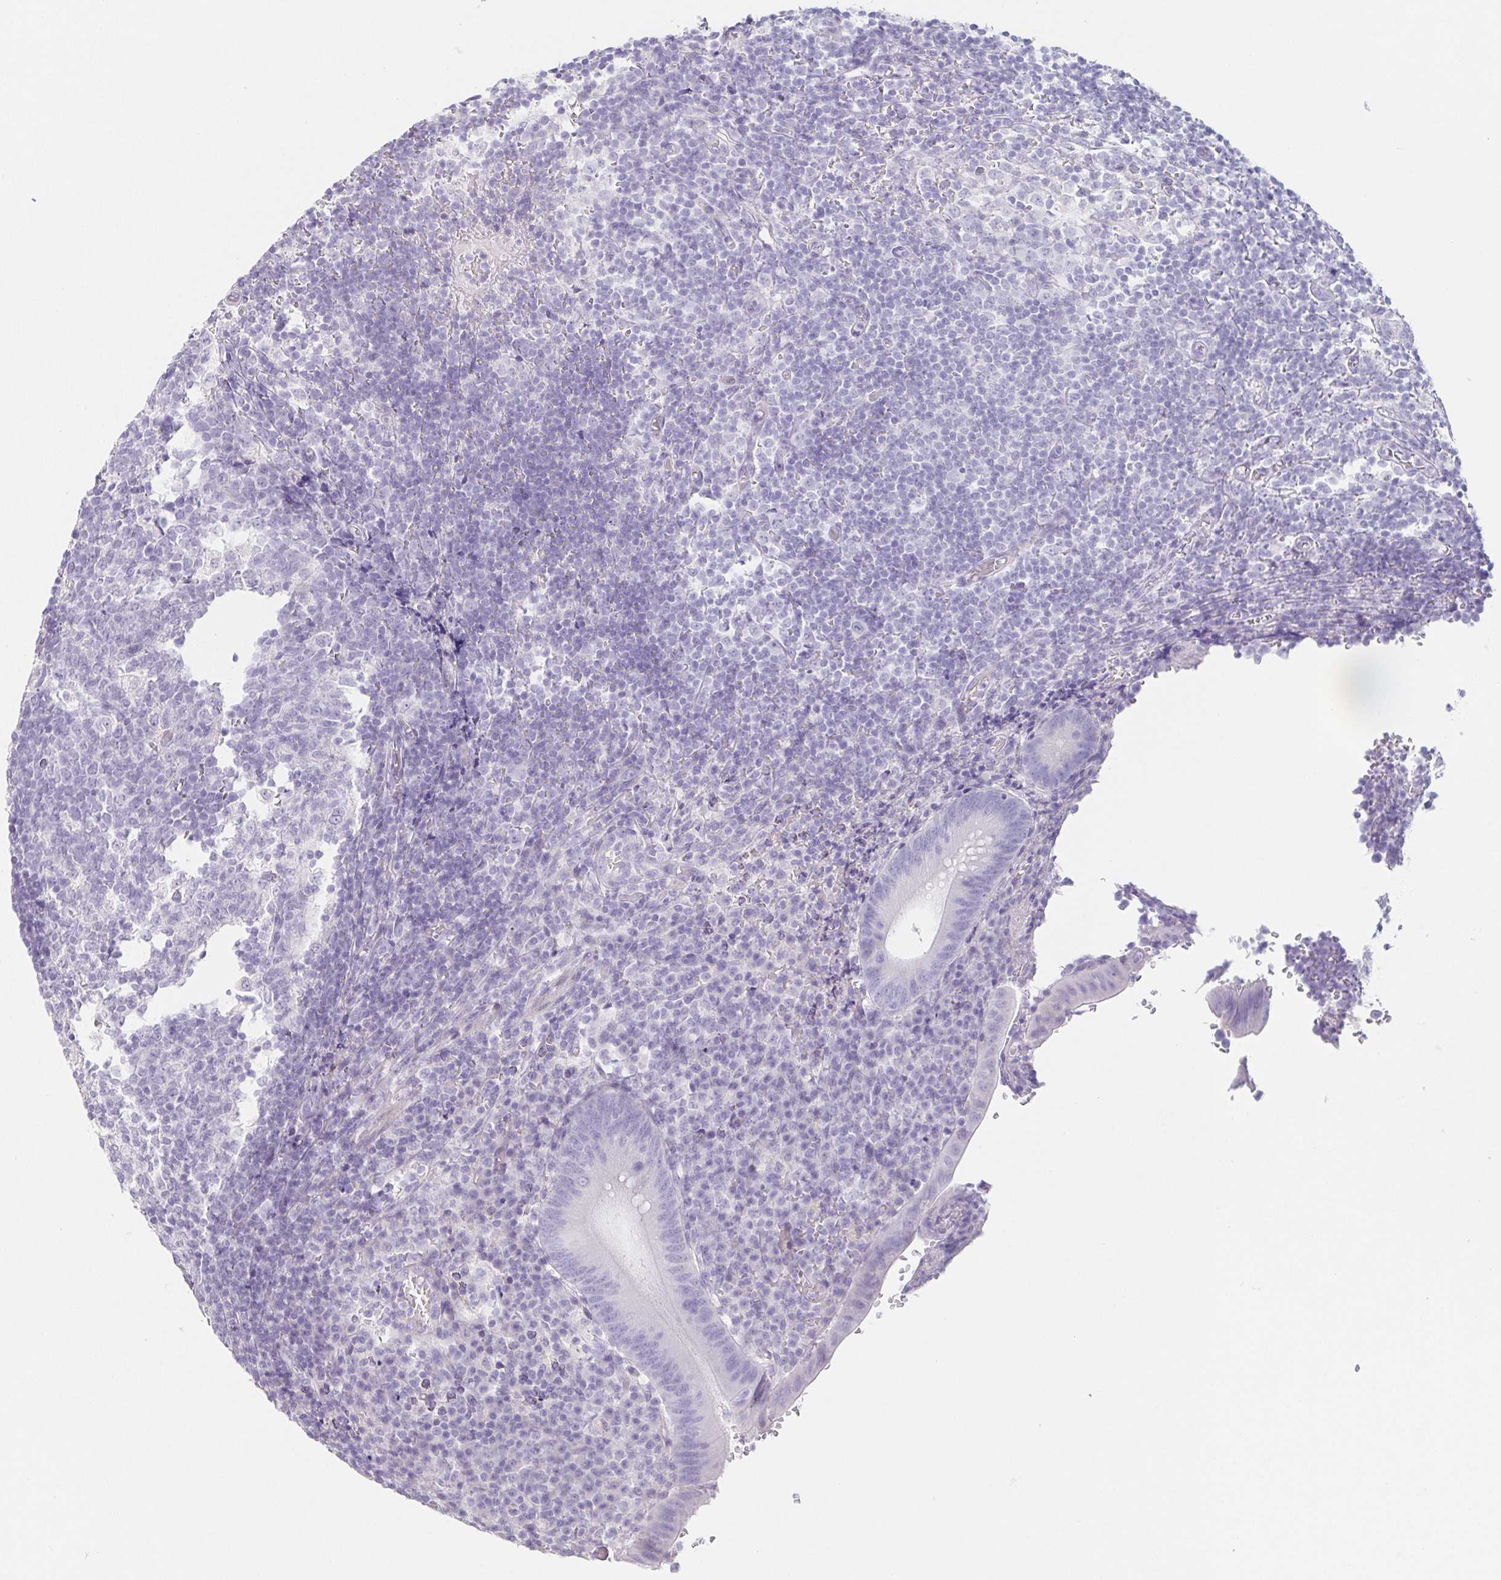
{"staining": {"intensity": "negative", "quantity": "none", "location": "none"}, "tissue": "appendix", "cell_type": "Glandular cells", "image_type": "normal", "snomed": [{"axis": "morphology", "description": "Normal tissue, NOS"}, {"axis": "topography", "description": "Appendix"}], "caption": "The photomicrograph reveals no significant positivity in glandular cells of appendix.", "gene": "HDGFL1", "patient": {"sex": "male", "age": 18}}